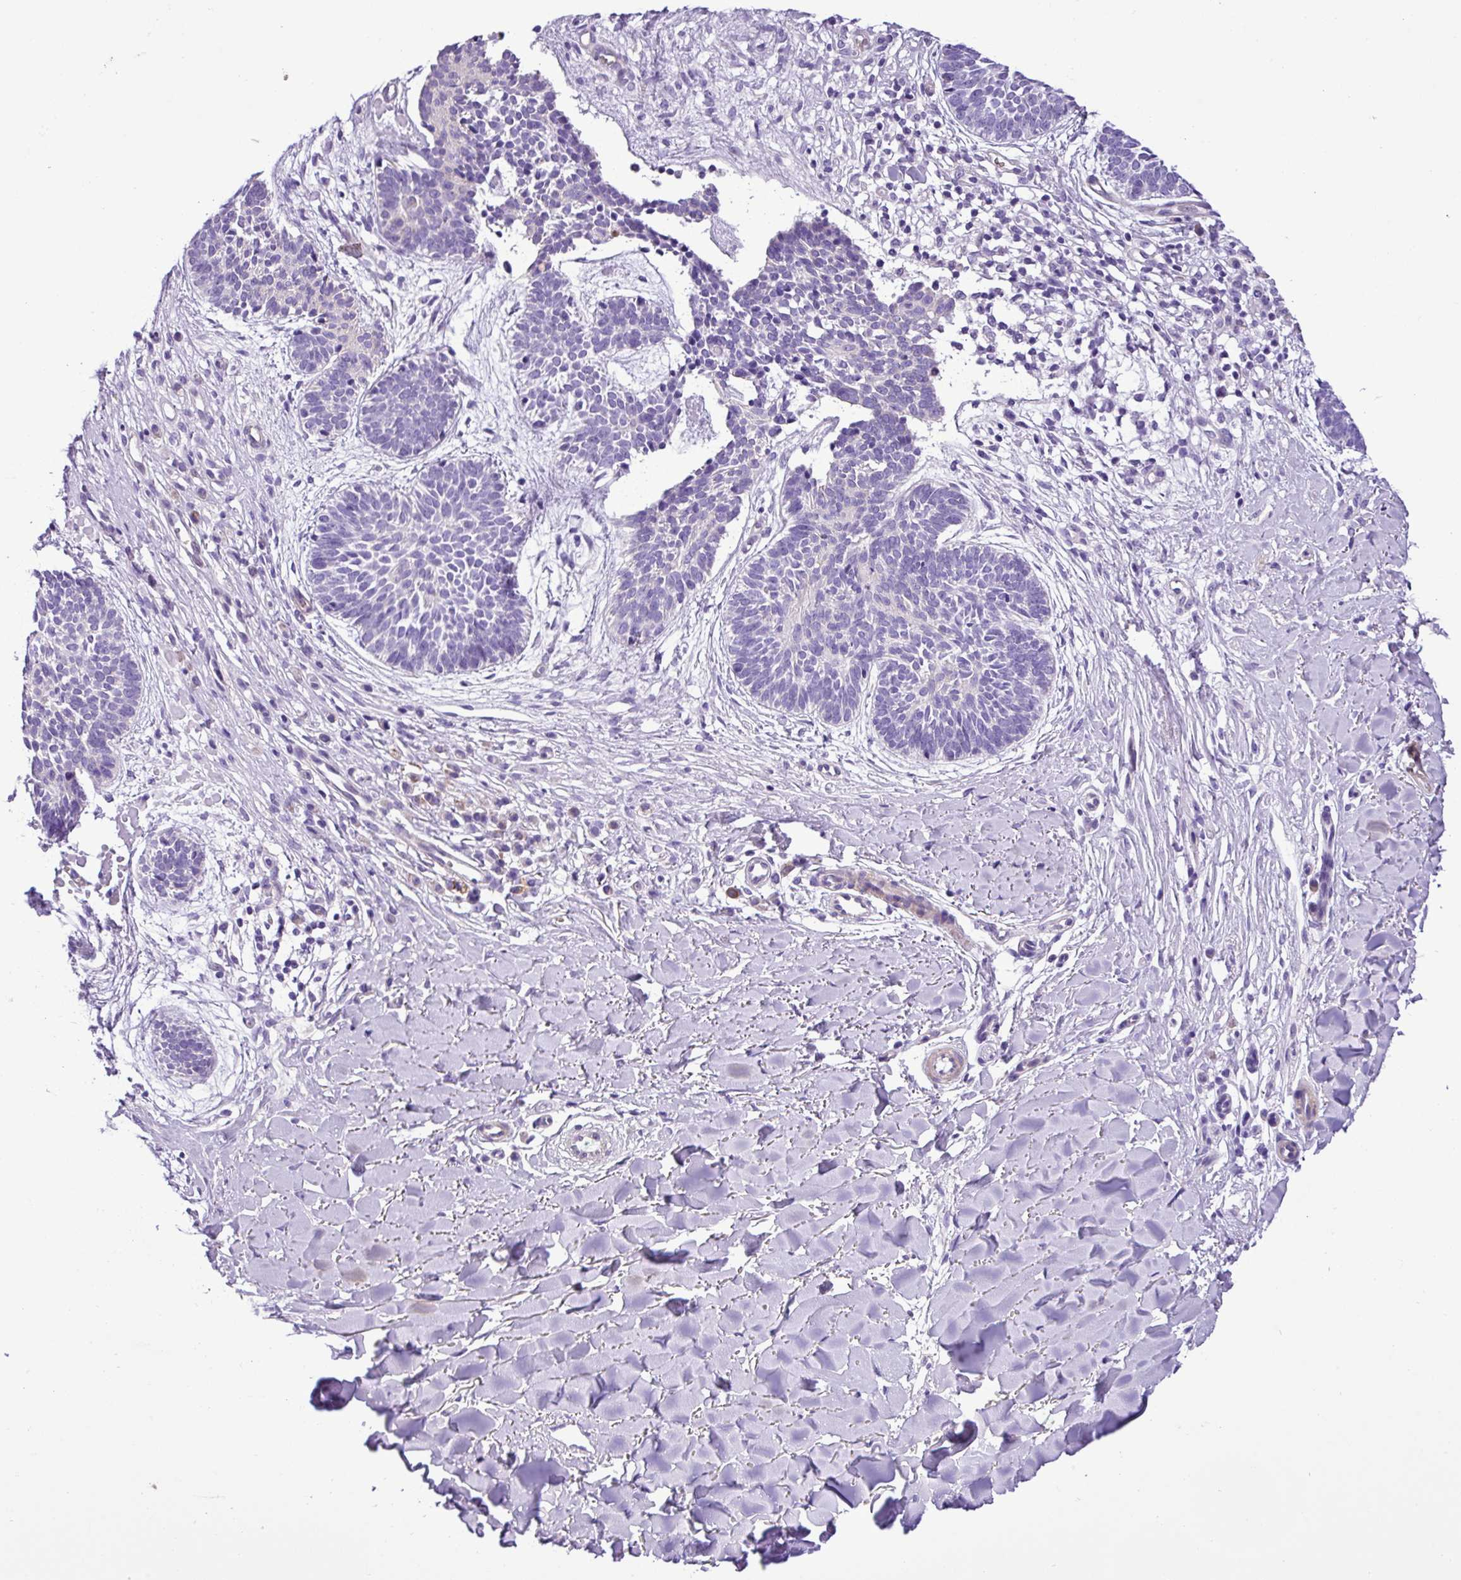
{"staining": {"intensity": "negative", "quantity": "none", "location": "none"}, "tissue": "skin cancer", "cell_type": "Tumor cells", "image_type": "cancer", "snomed": [{"axis": "morphology", "description": "Basal cell carcinoma"}, {"axis": "topography", "description": "Skin"}], "caption": "A high-resolution micrograph shows immunohistochemistry (IHC) staining of skin basal cell carcinoma, which exhibits no significant positivity in tumor cells.", "gene": "C11orf91", "patient": {"sex": "male", "age": 49}}